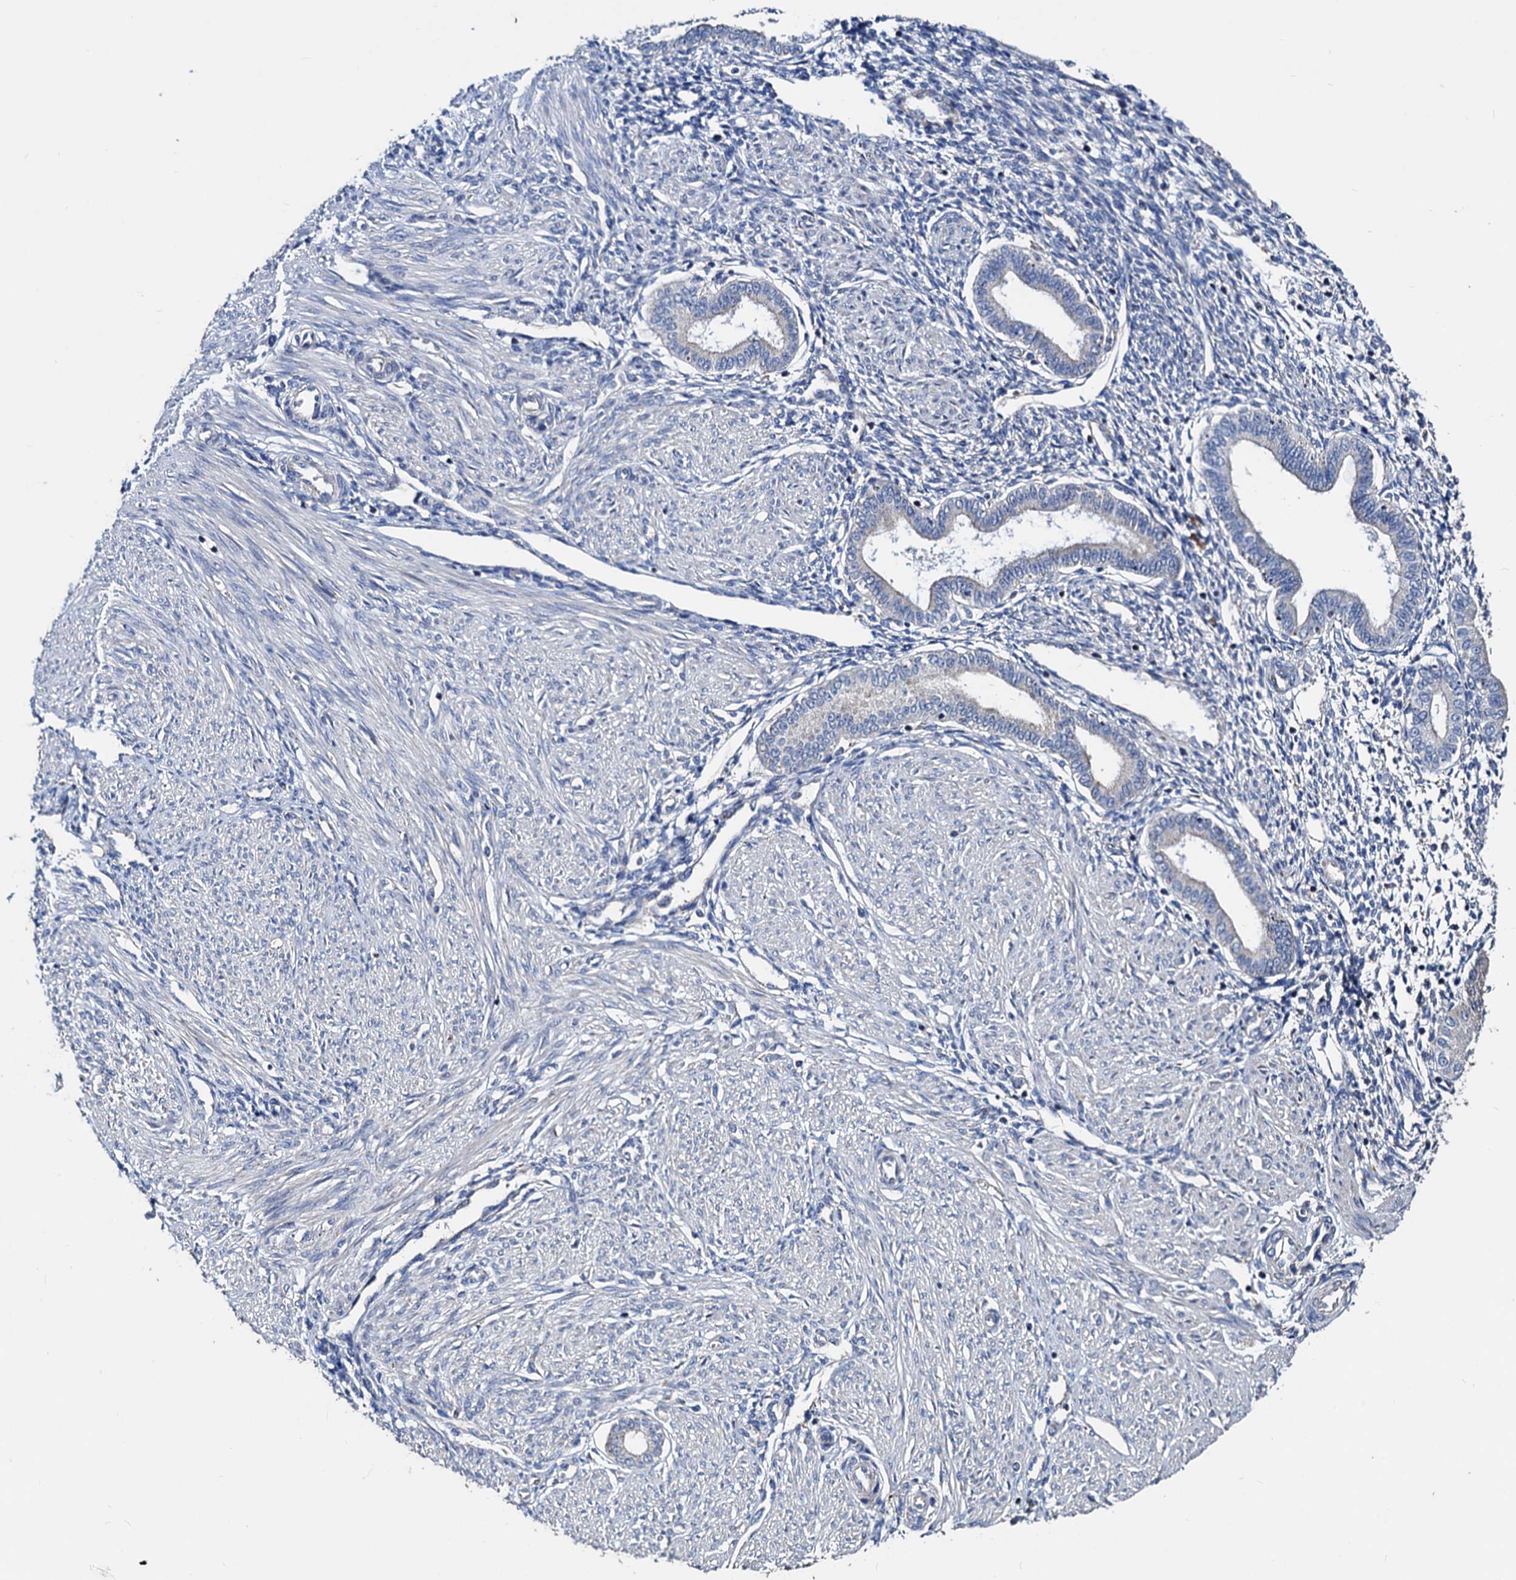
{"staining": {"intensity": "negative", "quantity": "none", "location": "none"}, "tissue": "endometrium", "cell_type": "Cells in endometrial stroma", "image_type": "normal", "snomed": [{"axis": "morphology", "description": "Normal tissue, NOS"}, {"axis": "topography", "description": "Endometrium"}], "caption": "DAB (3,3'-diaminobenzidine) immunohistochemical staining of normal endometrium displays no significant positivity in cells in endometrial stroma.", "gene": "AKAP11", "patient": {"sex": "female", "age": 53}}